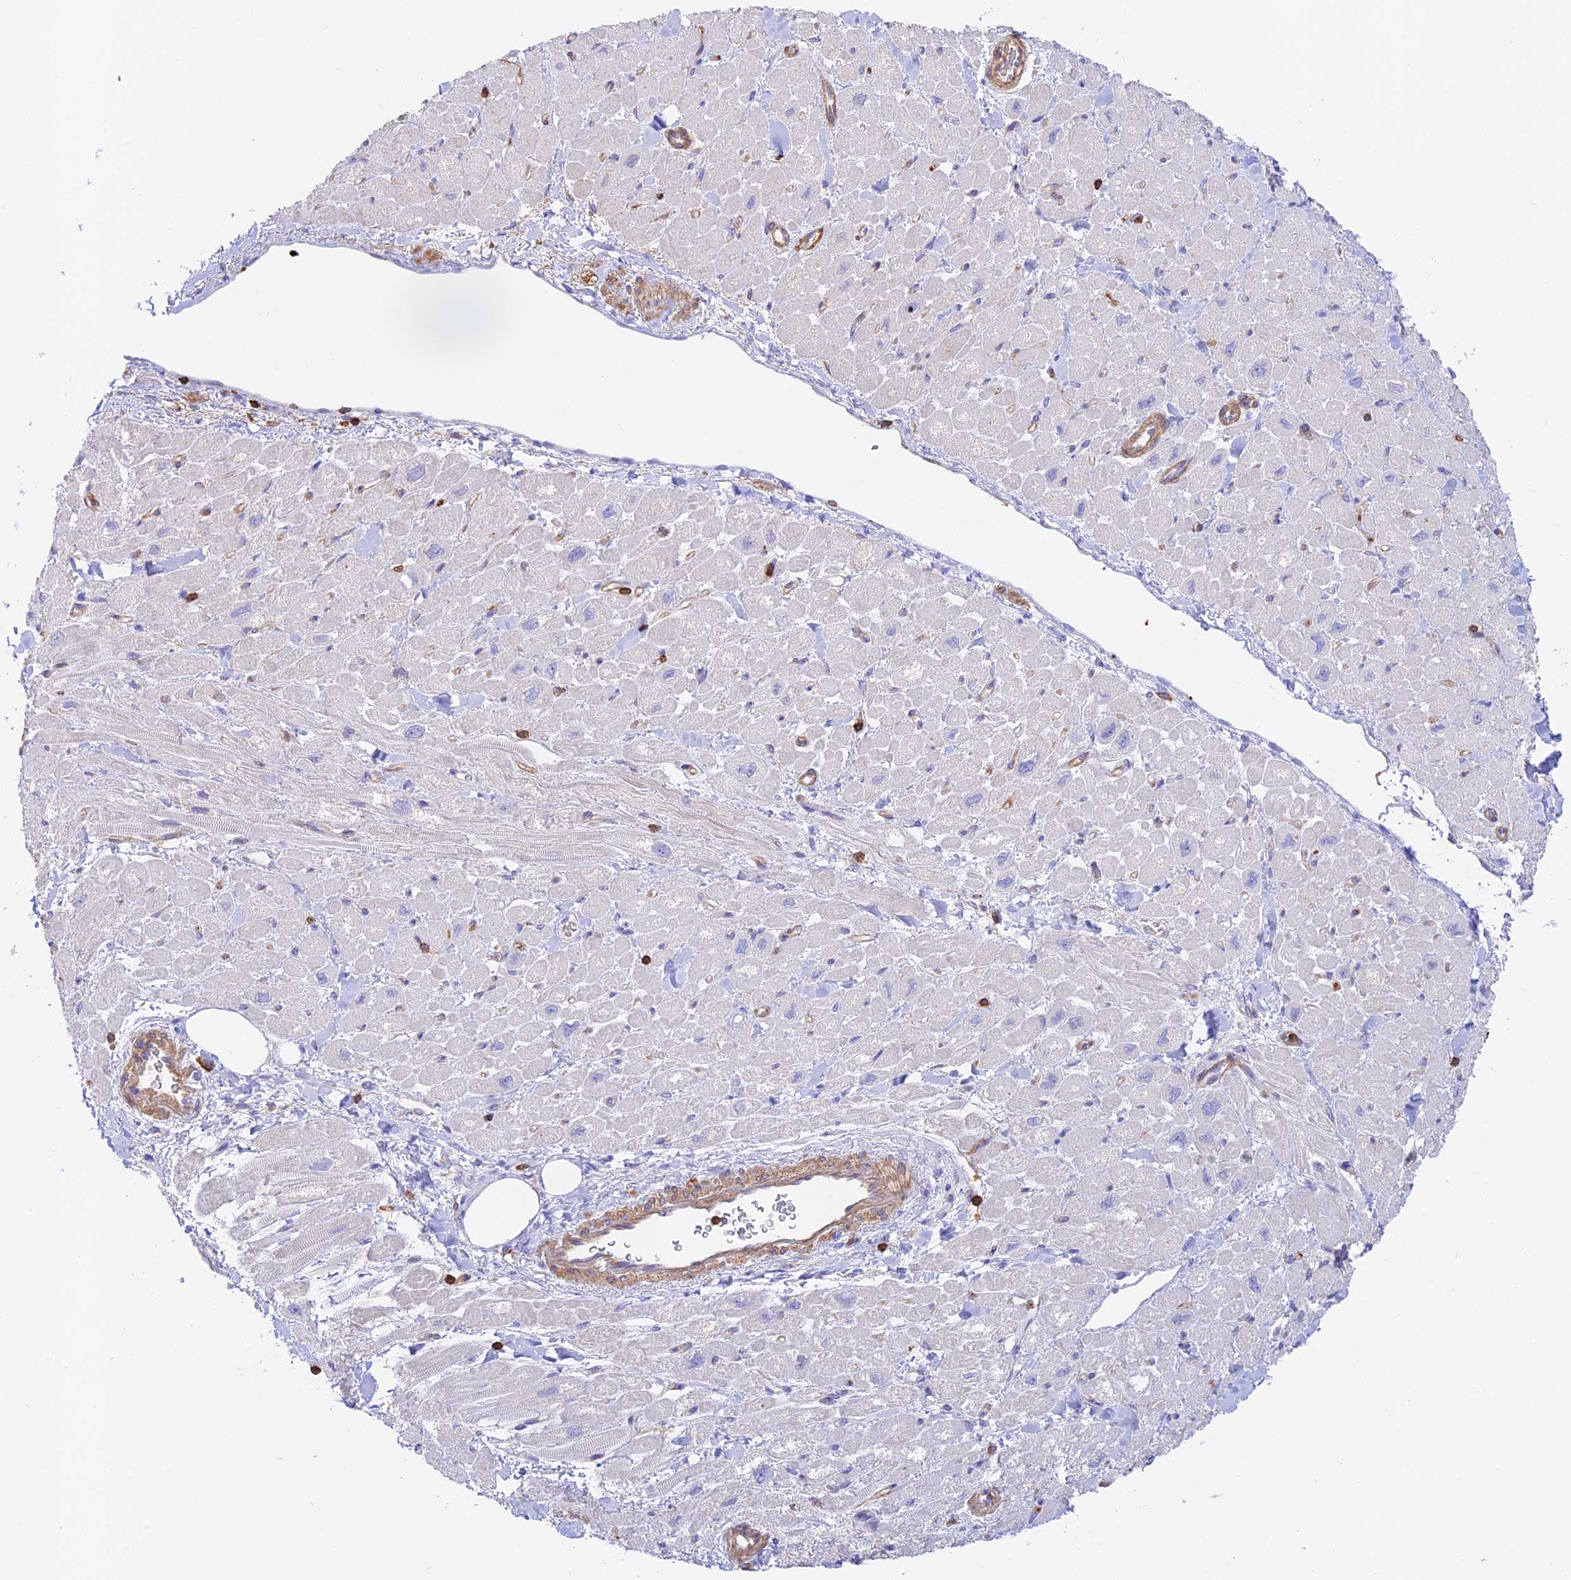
{"staining": {"intensity": "negative", "quantity": "none", "location": "none"}, "tissue": "heart muscle", "cell_type": "Cardiomyocytes", "image_type": "normal", "snomed": [{"axis": "morphology", "description": "Normal tissue, NOS"}, {"axis": "topography", "description": "Heart"}], "caption": "Immunohistochemical staining of unremarkable heart muscle shows no significant staining in cardiomyocytes.", "gene": "DENND1C", "patient": {"sex": "male", "age": 65}}